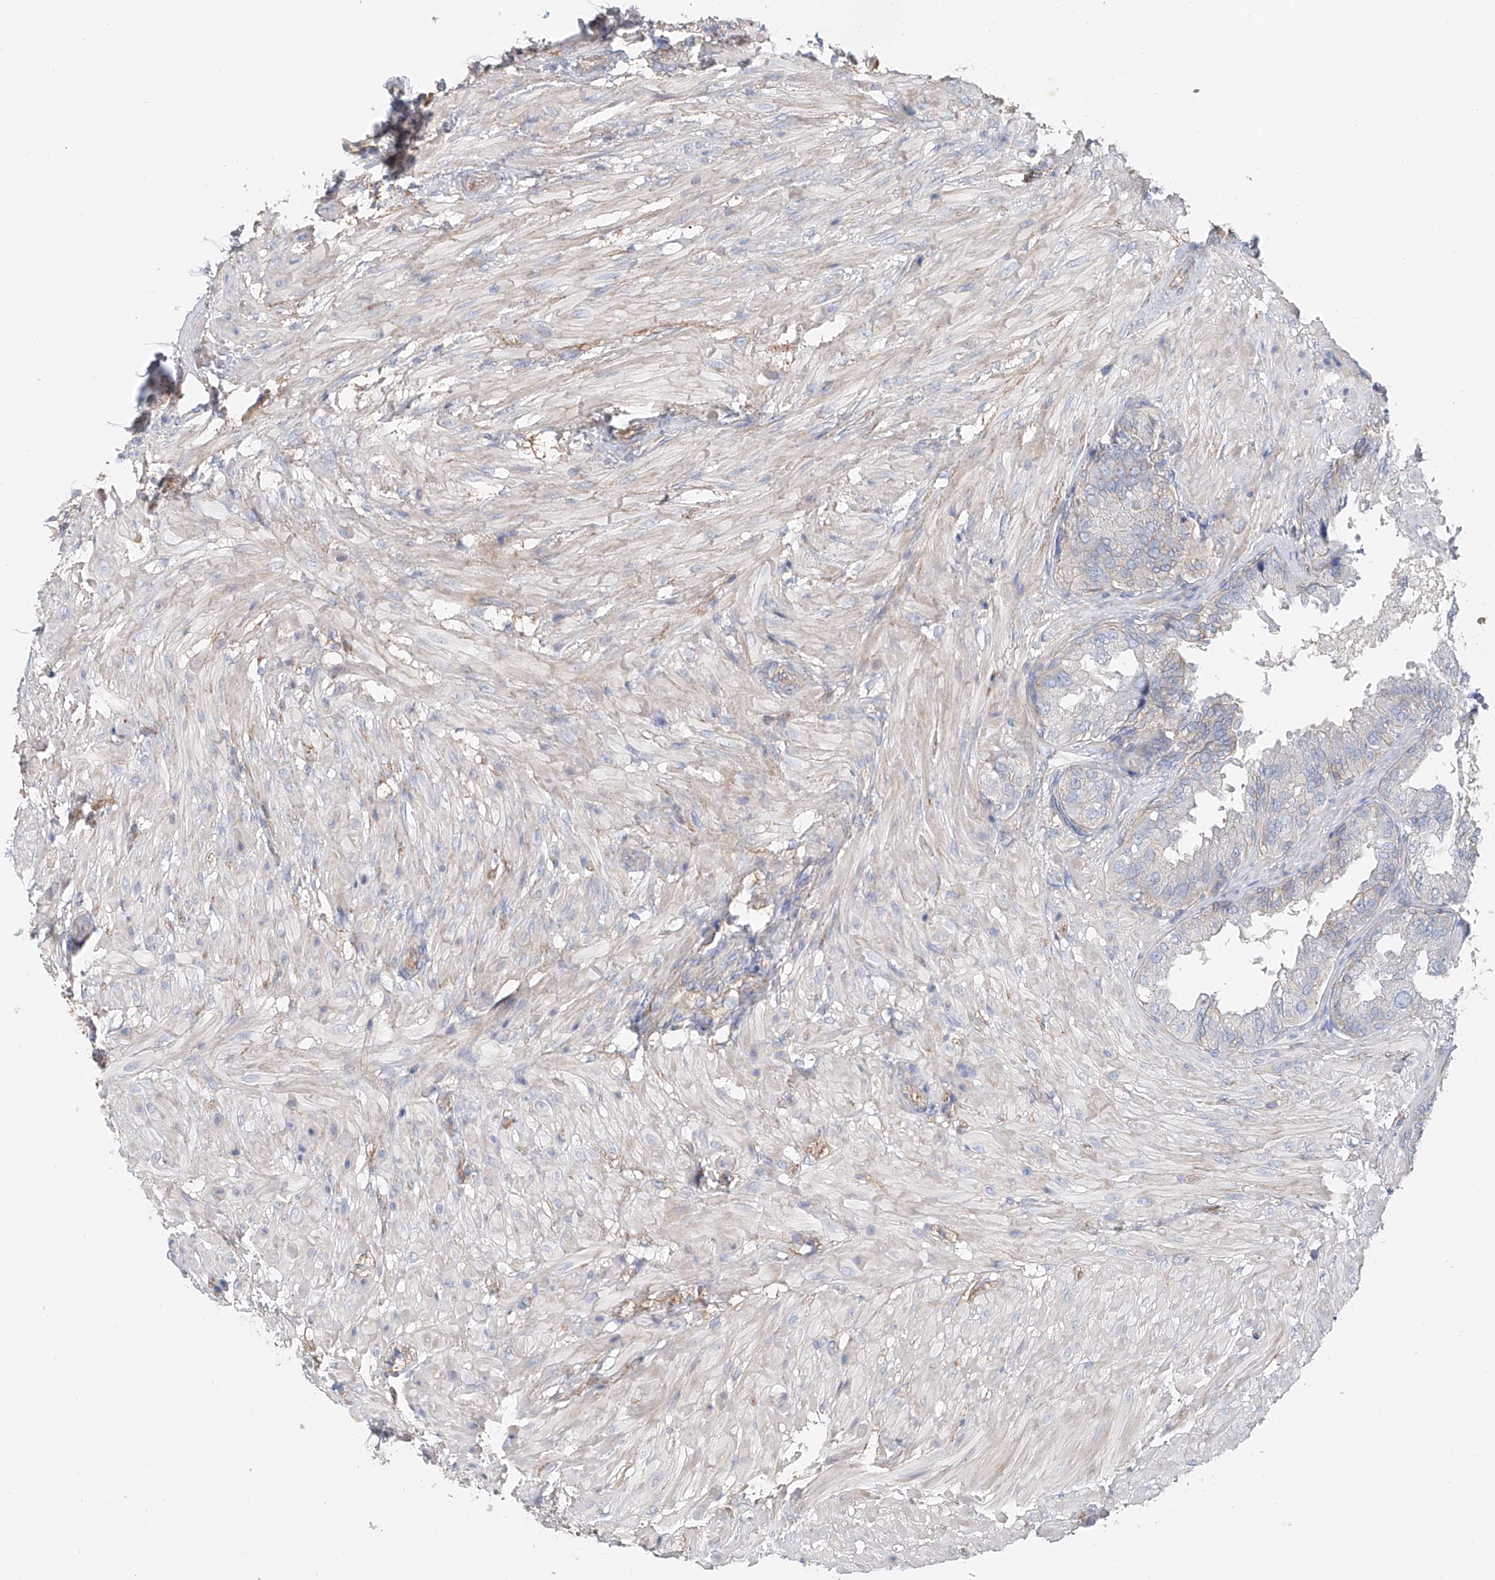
{"staining": {"intensity": "weak", "quantity": "<25%", "location": "cytoplasmic/membranous"}, "tissue": "seminal vesicle", "cell_type": "Glandular cells", "image_type": "normal", "snomed": [{"axis": "morphology", "description": "Normal tissue, NOS"}, {"axis": "topography", "description": "Seminal veicle"}, {"axis": "topography", "description": "Peripheral nerve tissue"}], "caption": "Immunohistochemical staining of benign seminal vesicle displays no significant expression in glandular cells. (DAB (3,3'-diaminobenzidine) immunohistochemistry (IHC) visualized using brightfield microscopy, high magnification).", "gene": "FRYL", "patient": {"sex": "male", "age": 63}}